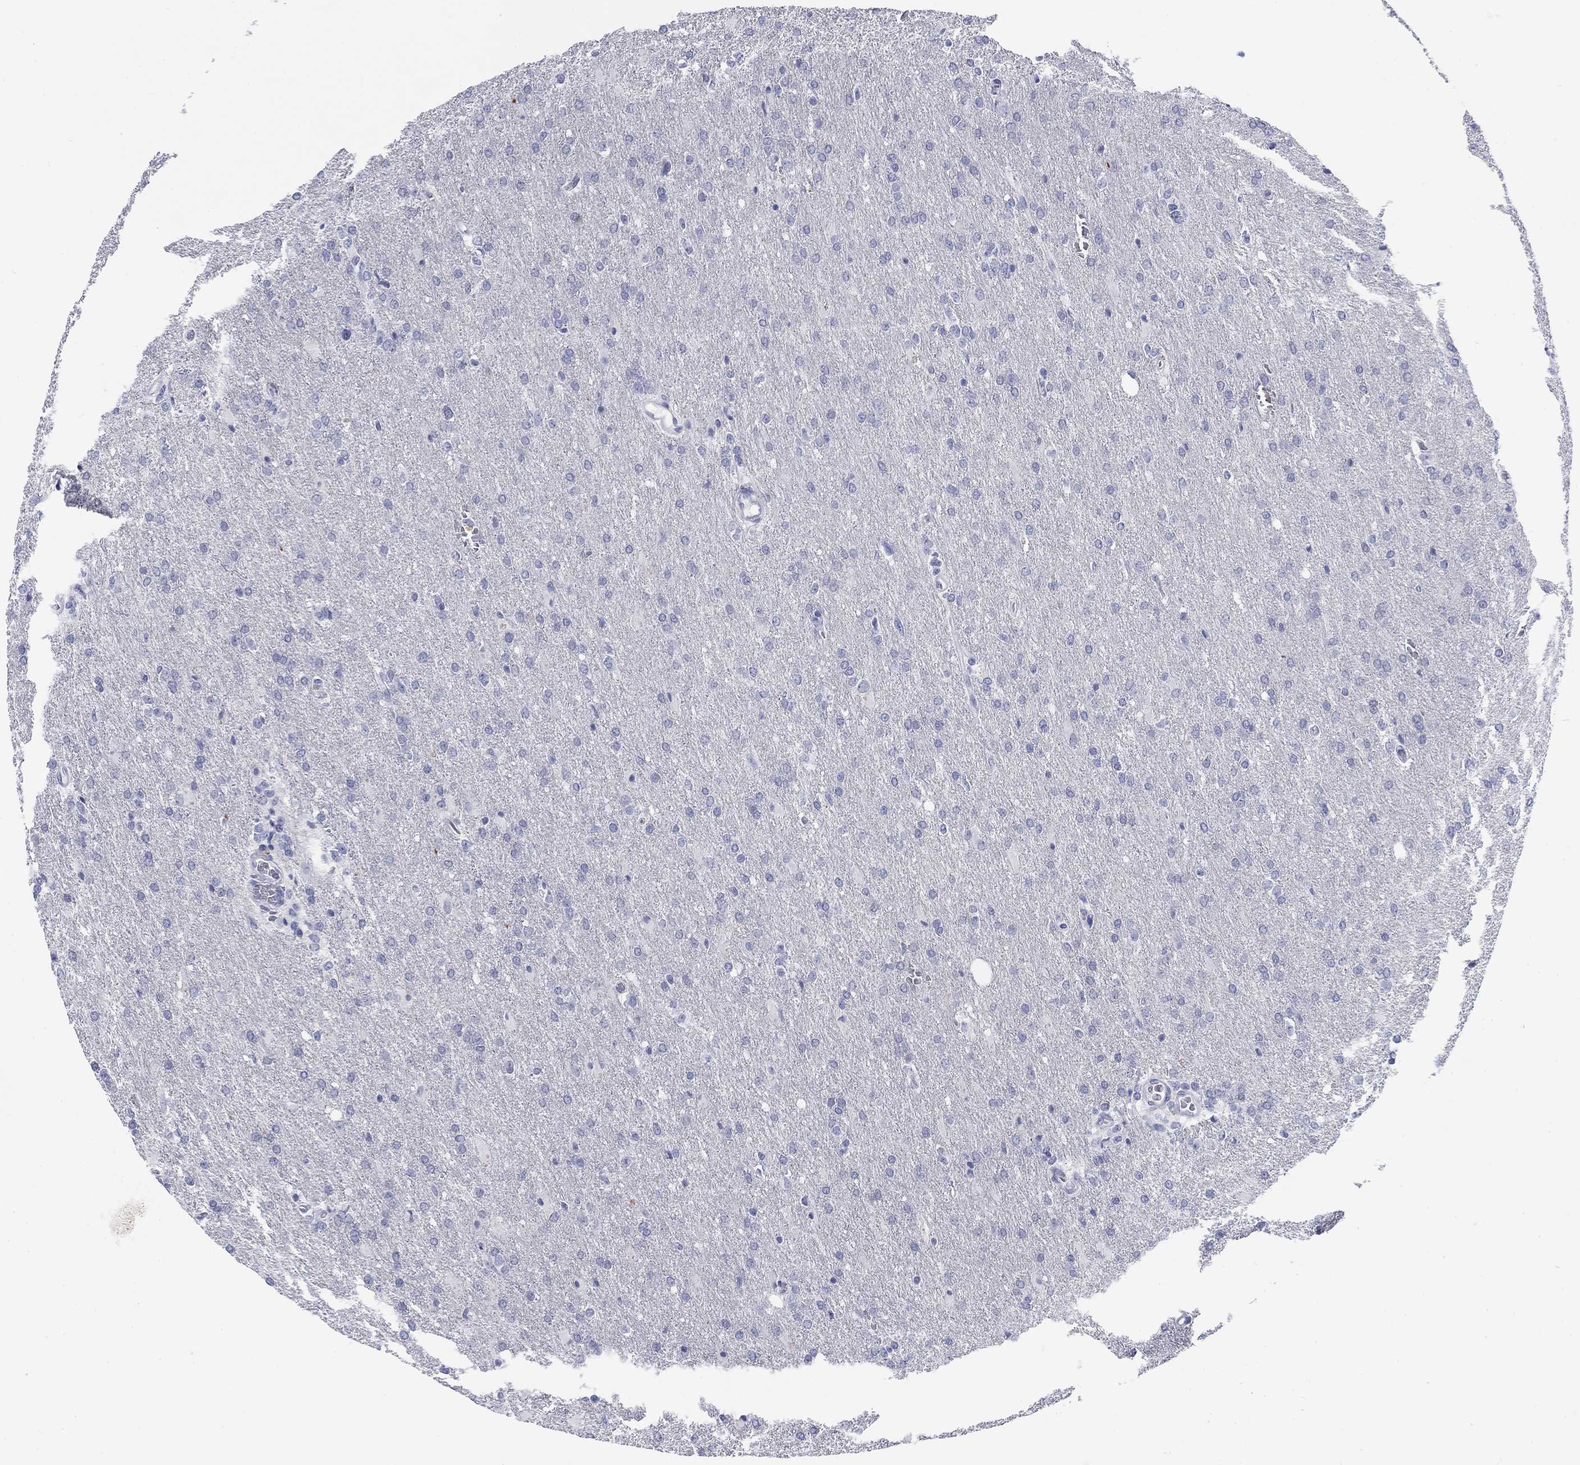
{"staining": {"intensity": "negative", "quantity": "none", "location": "none"}, "tissue": "glioma", "cell_type": "Tumor cells", "image_type": "cancer", "snomed": [{"axis": "morphology", "description": "Glioma, malignant, High grade"}, {"axis": "topography", "description": "Brain"}], "caption": "The histopathology image demonstrates no significant positivity in tumor cells of glioma. The staining was performed using DAB to visualize the protein expression in brown, while the nuclei were stained in blue with hematoxylin (Magnification: 20x).", "gene": "CALB1", "patient": {"sex": "male", "age": 68}}